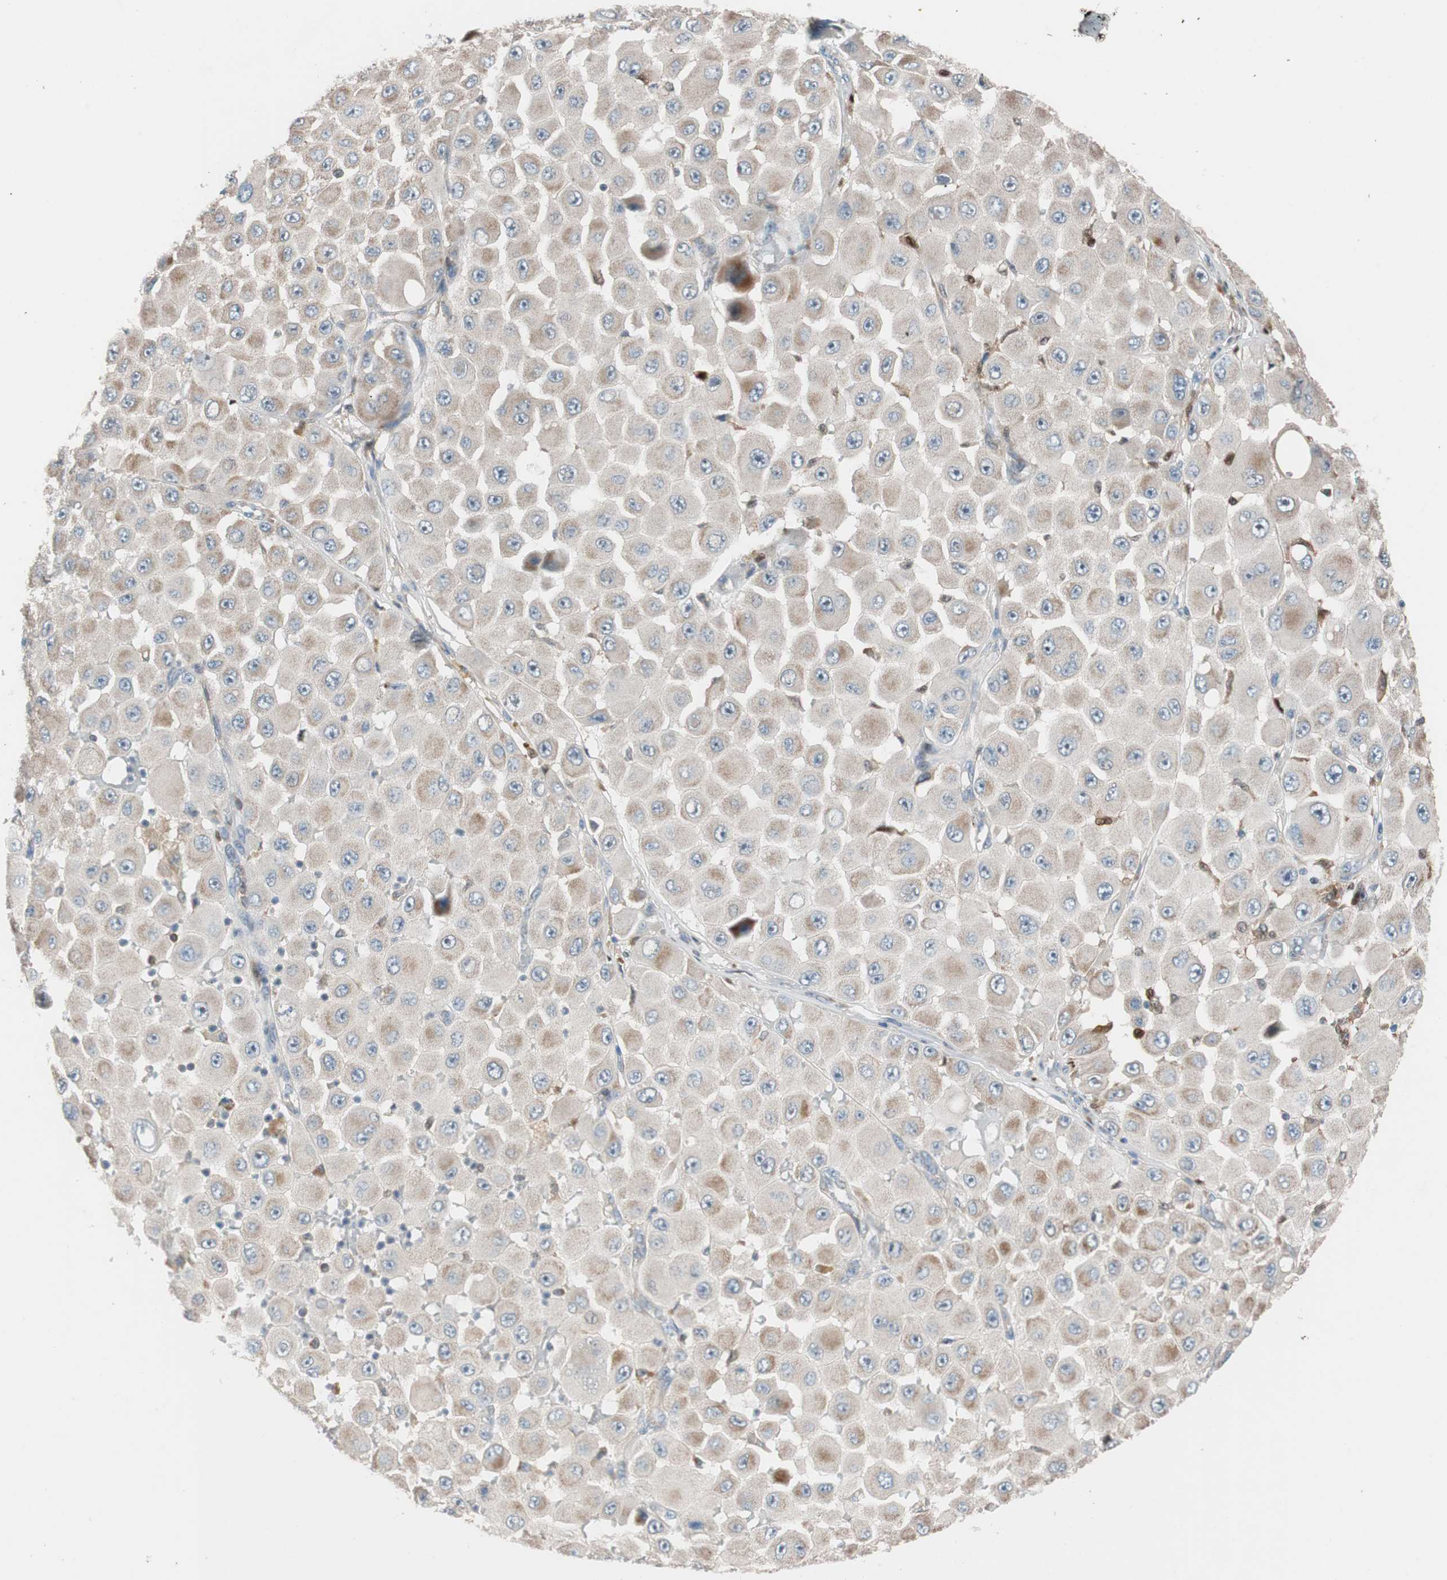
{"staining": {"intensity": "weak", "quantity": ">75%", "location": "cytoplasmic/membranous"}, "tissue": "melanoma", "cell_type": "Tumor cells", "image_type": "cancer", "snomed": [{"axis": "morphology", "description": "Malignant melanoma, NOS"}, {"axis": "topography", "description": "Skin"}], "caption": "High-power microscopy captured an immunohistochemistry (IHC) histopathology image of melanoma, revealing weak cytoplasmic/membranous expression in about >75% of tumor cells.", "gene": "FAAH", "patient": {"sex": "female", "age": 81}}